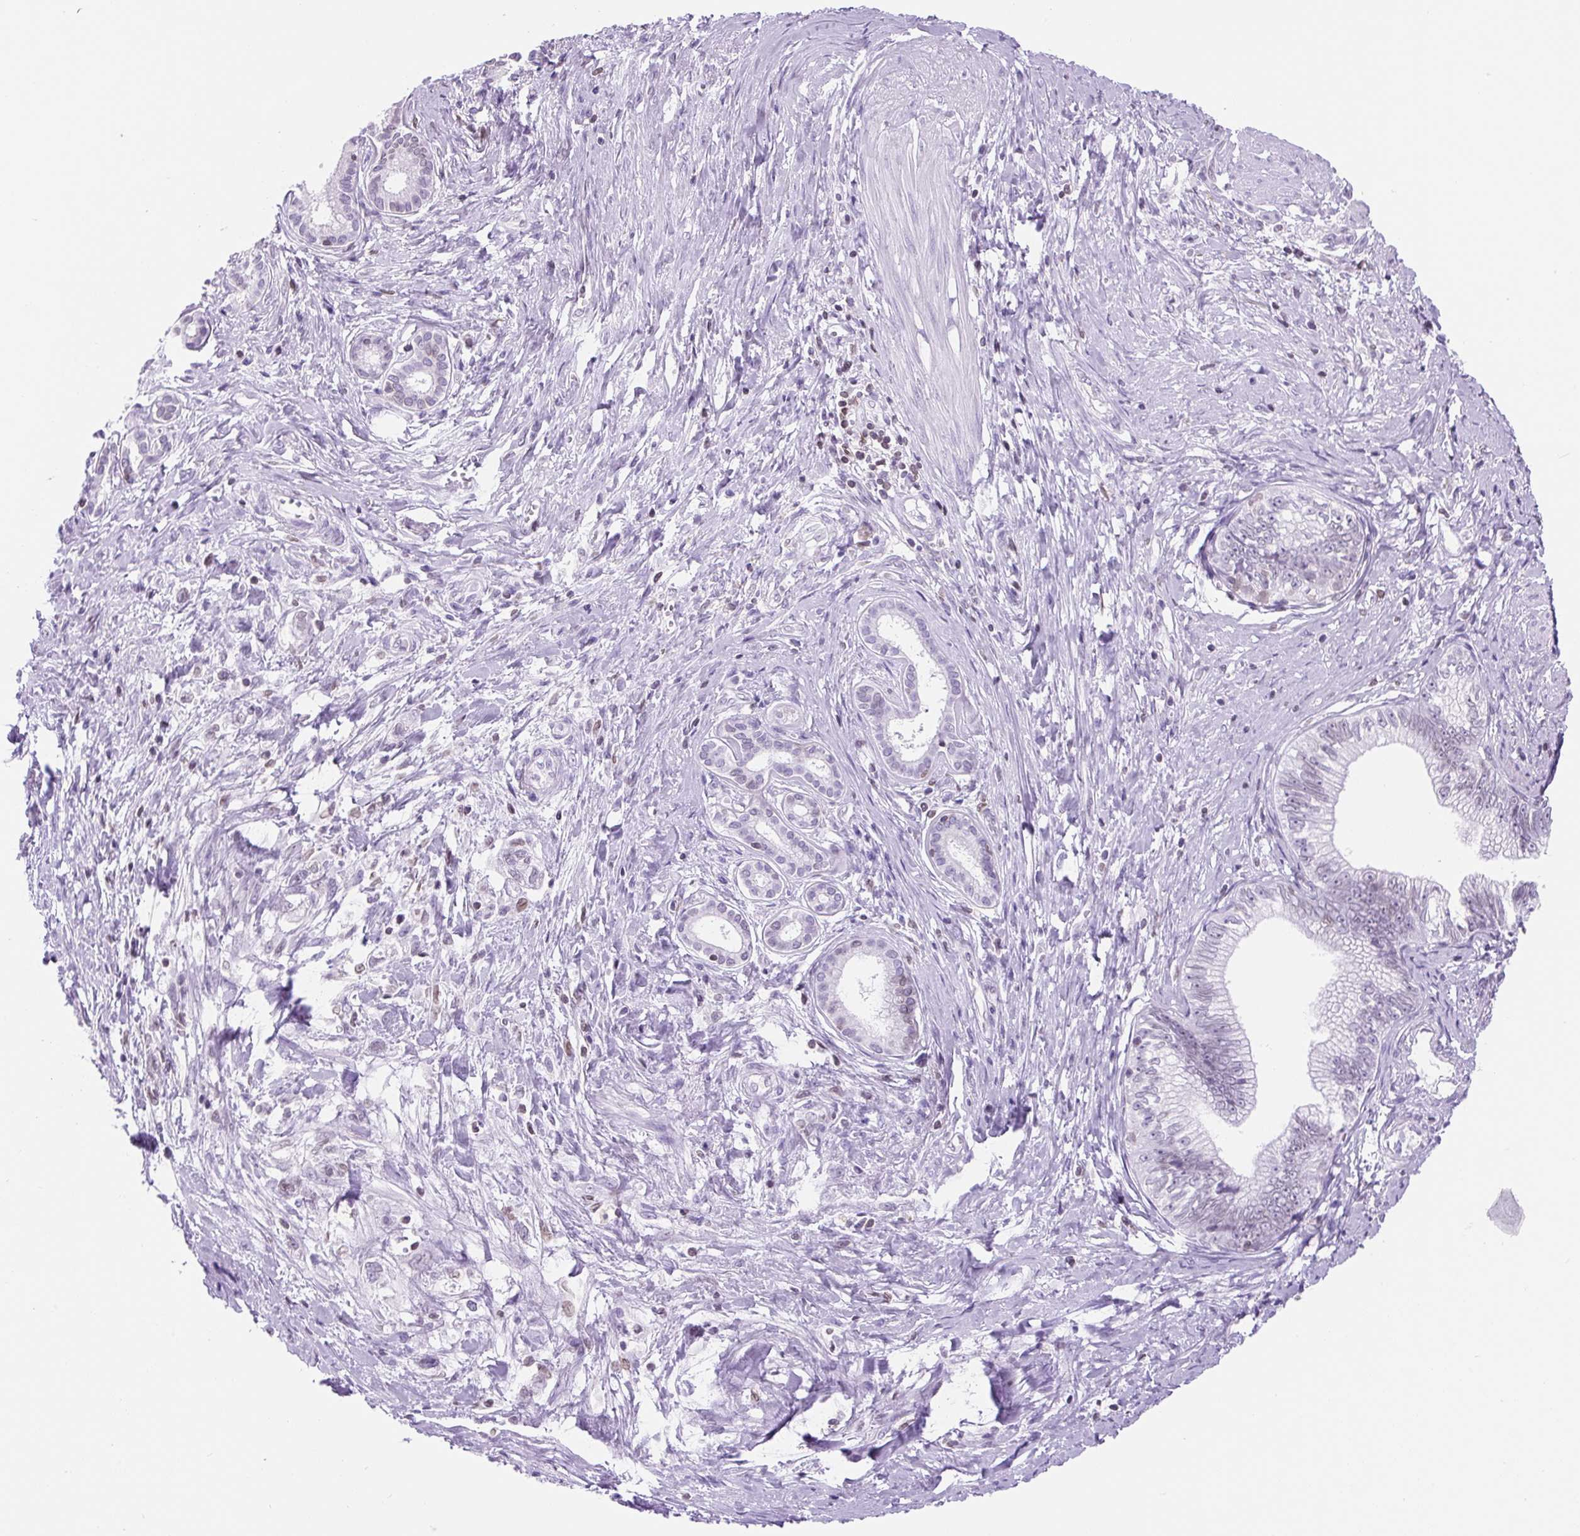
{"staining": {"intensity": "negative", "quantity": "none", "location": "none"}, "tissue": "pancreatic cancer", "cell_type": "Tumor cells", "image_type": "cancer", "snomed": [{"axis": "morphology", "description": "Adenocarcinoma, NOS"}, {"axis": "topography", "description": "Pancreas"}], "caption": "High magnification brightfield microscopy of adenocarcinoma (pancreatic) stained with DAB (brown) and counterstained with hematoxylin (blue): tumor cells show no significant staining. (DAB IHC visualized using brightfield microscopy, high magnification).", "gene": "VPREB1", "patient": {"sex": "male", "age": 70}}